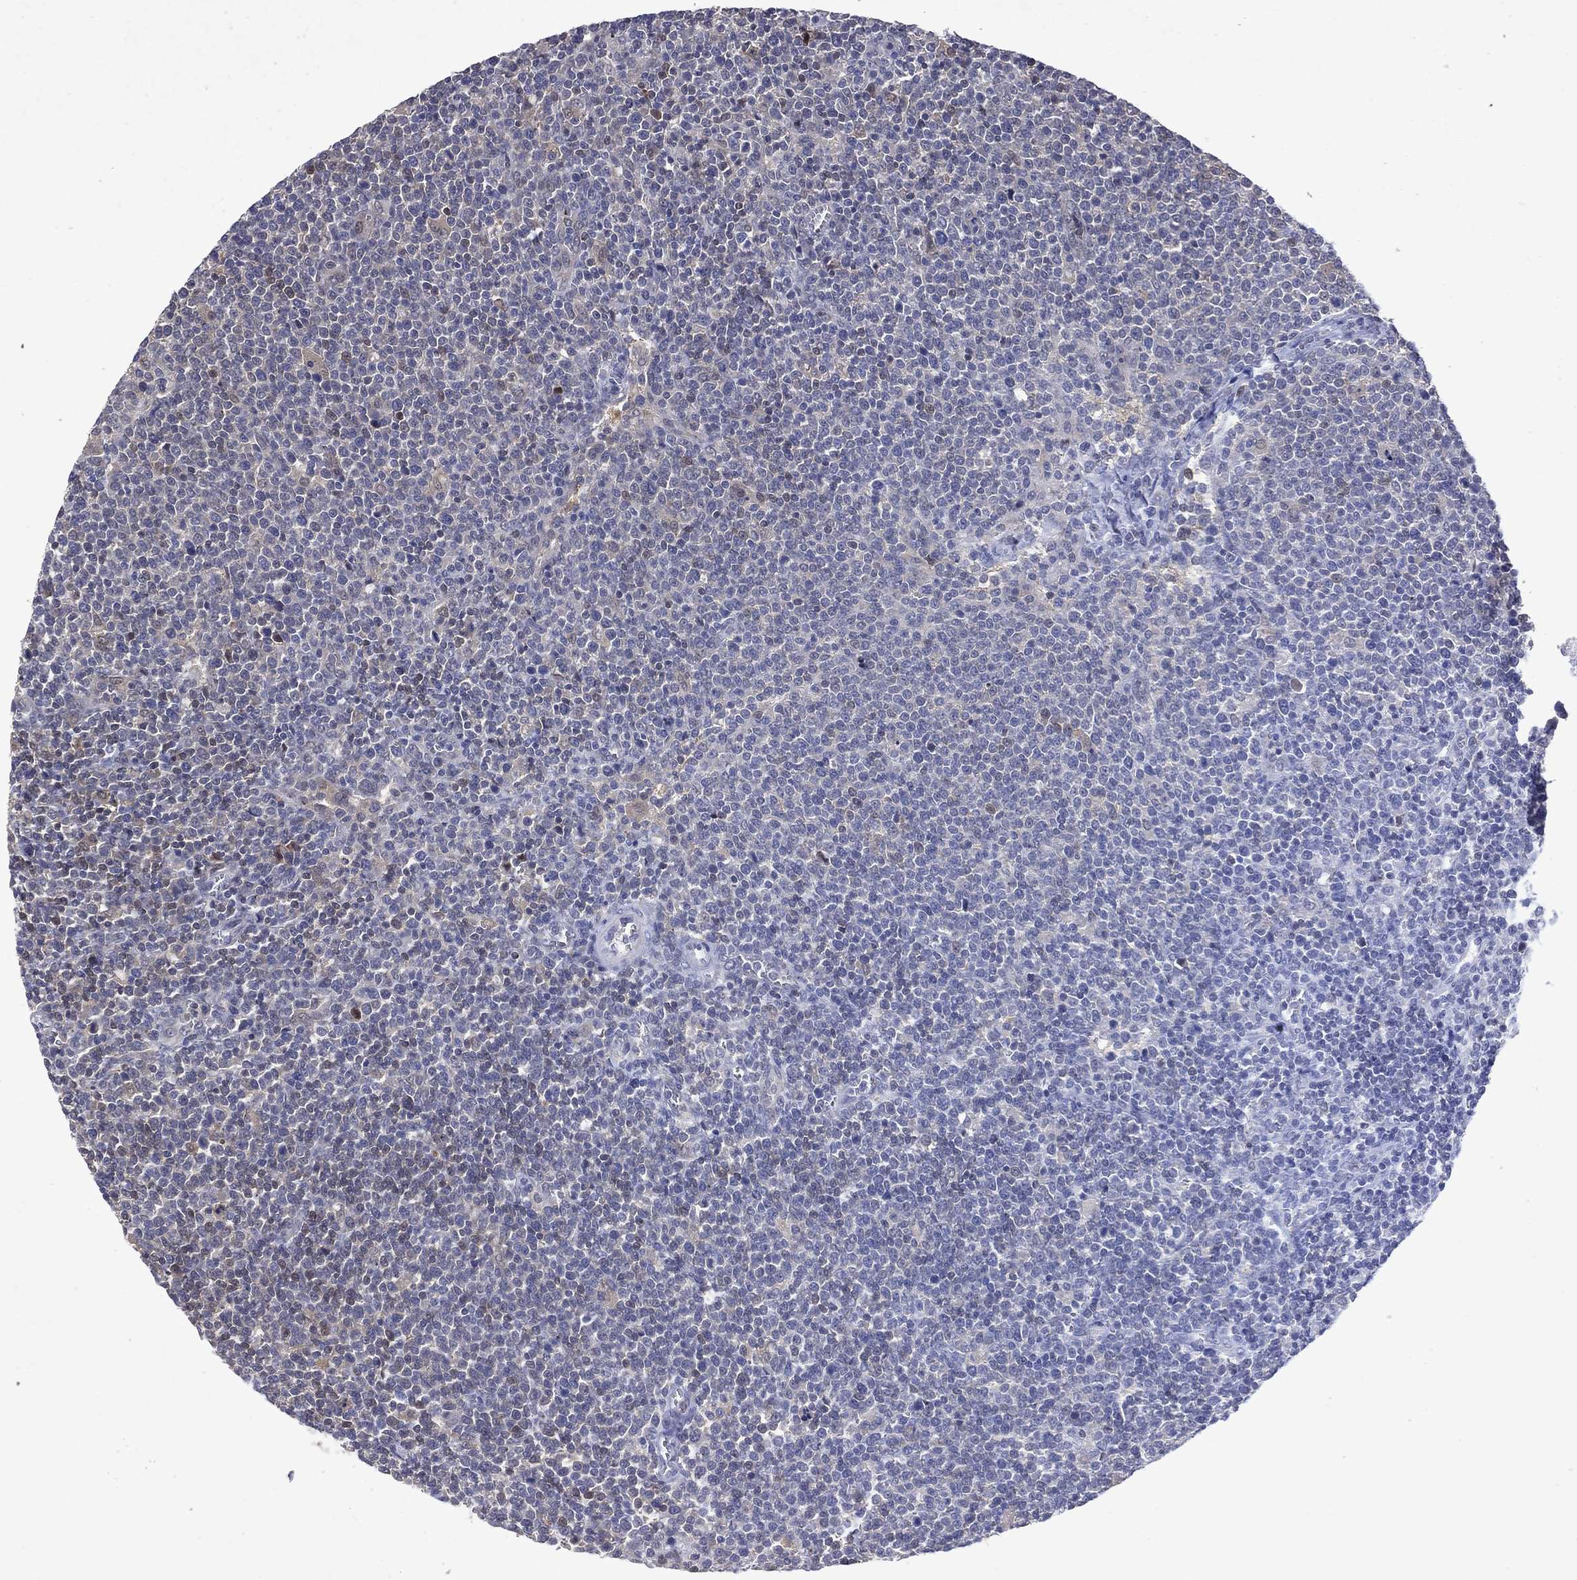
{"staining": {"intensity": "weak", "quantity": "<25%", "location": "cytoplasmic/membranous,nuclear"}, "tissue": "lymphoma", "cell_type": "Tumor cells", "image_type": "cancer", "snomed": [{"axis": "morphology", "description": "Malignant lymphoma, non-Hodgkin's type, High grade"}, {"axis": "topography", "description": "Lymph node"}], "caption": "Immunohistochemical staining of human lymphoma exhibits no significant expression in tumor cells. (Stains: DAB (3,3'-diaminobenzidine) IHC with hematoxylin counter stain, Microscopy: brightfield microscopy at high magnification).", "gene": "MTAP", "patient": {"sex": "male", "age": 61}}